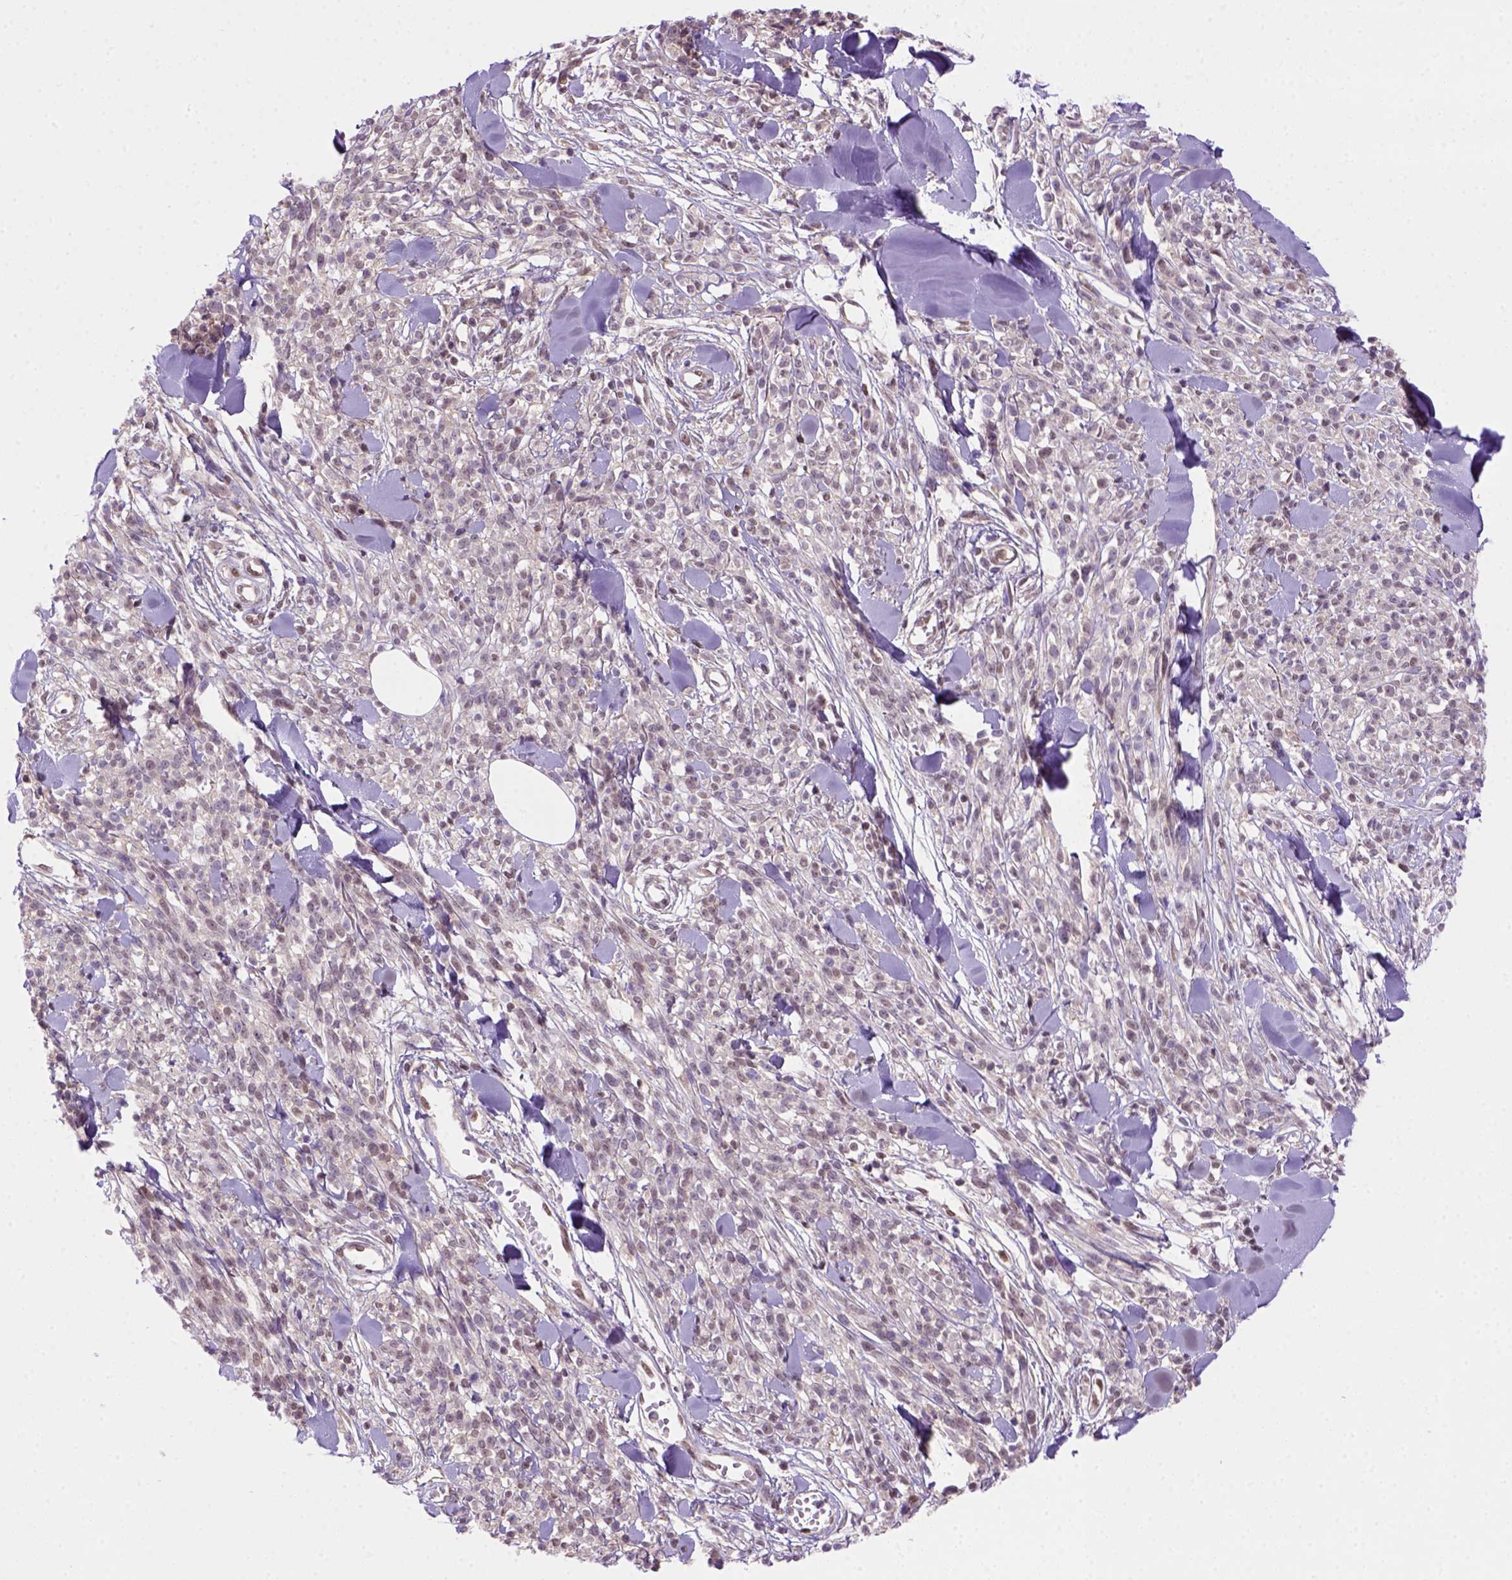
{"staining": {"intensity": "weak", "quantity": "<25%", "location": "nuclear"}, "tissue": "melanoma", "cell_type": "Tumor cells", "image_type": "cancer", "snomed": [{"axis": "morphology", "description": "Malignant melanoma, NOS"}, {"axis": "topography", "description": "Skin"}, {"axis": "topography", "description": "Skin of trunk"}], "caption": "A histopathology image of human melanoma is negative for staining in tumor cells.", "gene": "MGMT", "patient": {"sex": "male", "age": 74}}